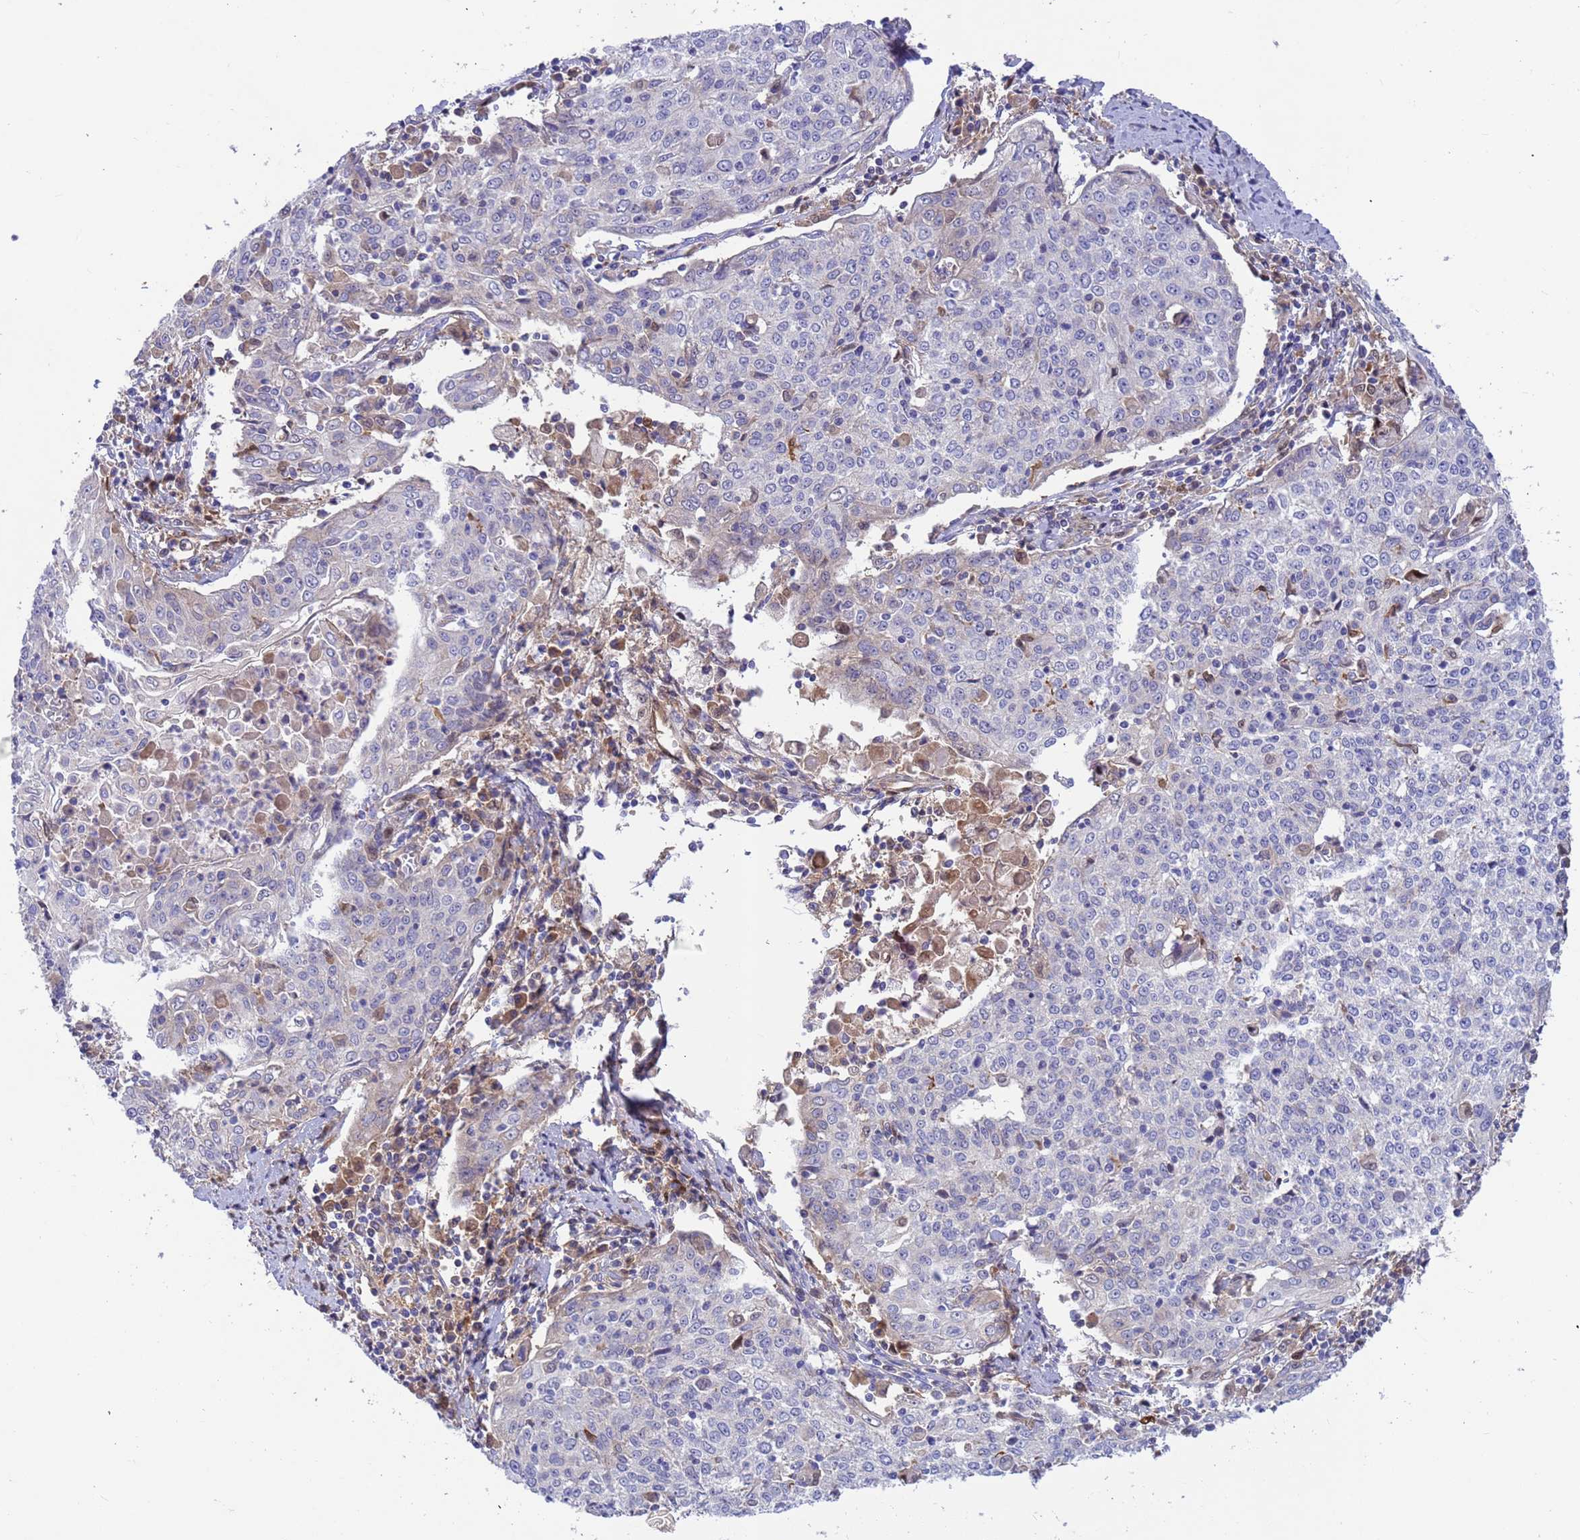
{"staining": {"intensity": "negative", "quantity": "none", "location": "none"}, "tissue": "cervical cancer", "cell_type": "Tumor cells", "image_type": "cancer", "snomed": [{"axis": "morphology", "description": "Squamous cell carcinoma, NOS"}, {"axis": "topography", "description": "Cervix"}], "caption": "The histopathology image displays no significant expression in tumor cells of cervical squamous cell carcinoma.", "gene": "FOXRED1", "patient": {"sex": "female", "age": 48}}